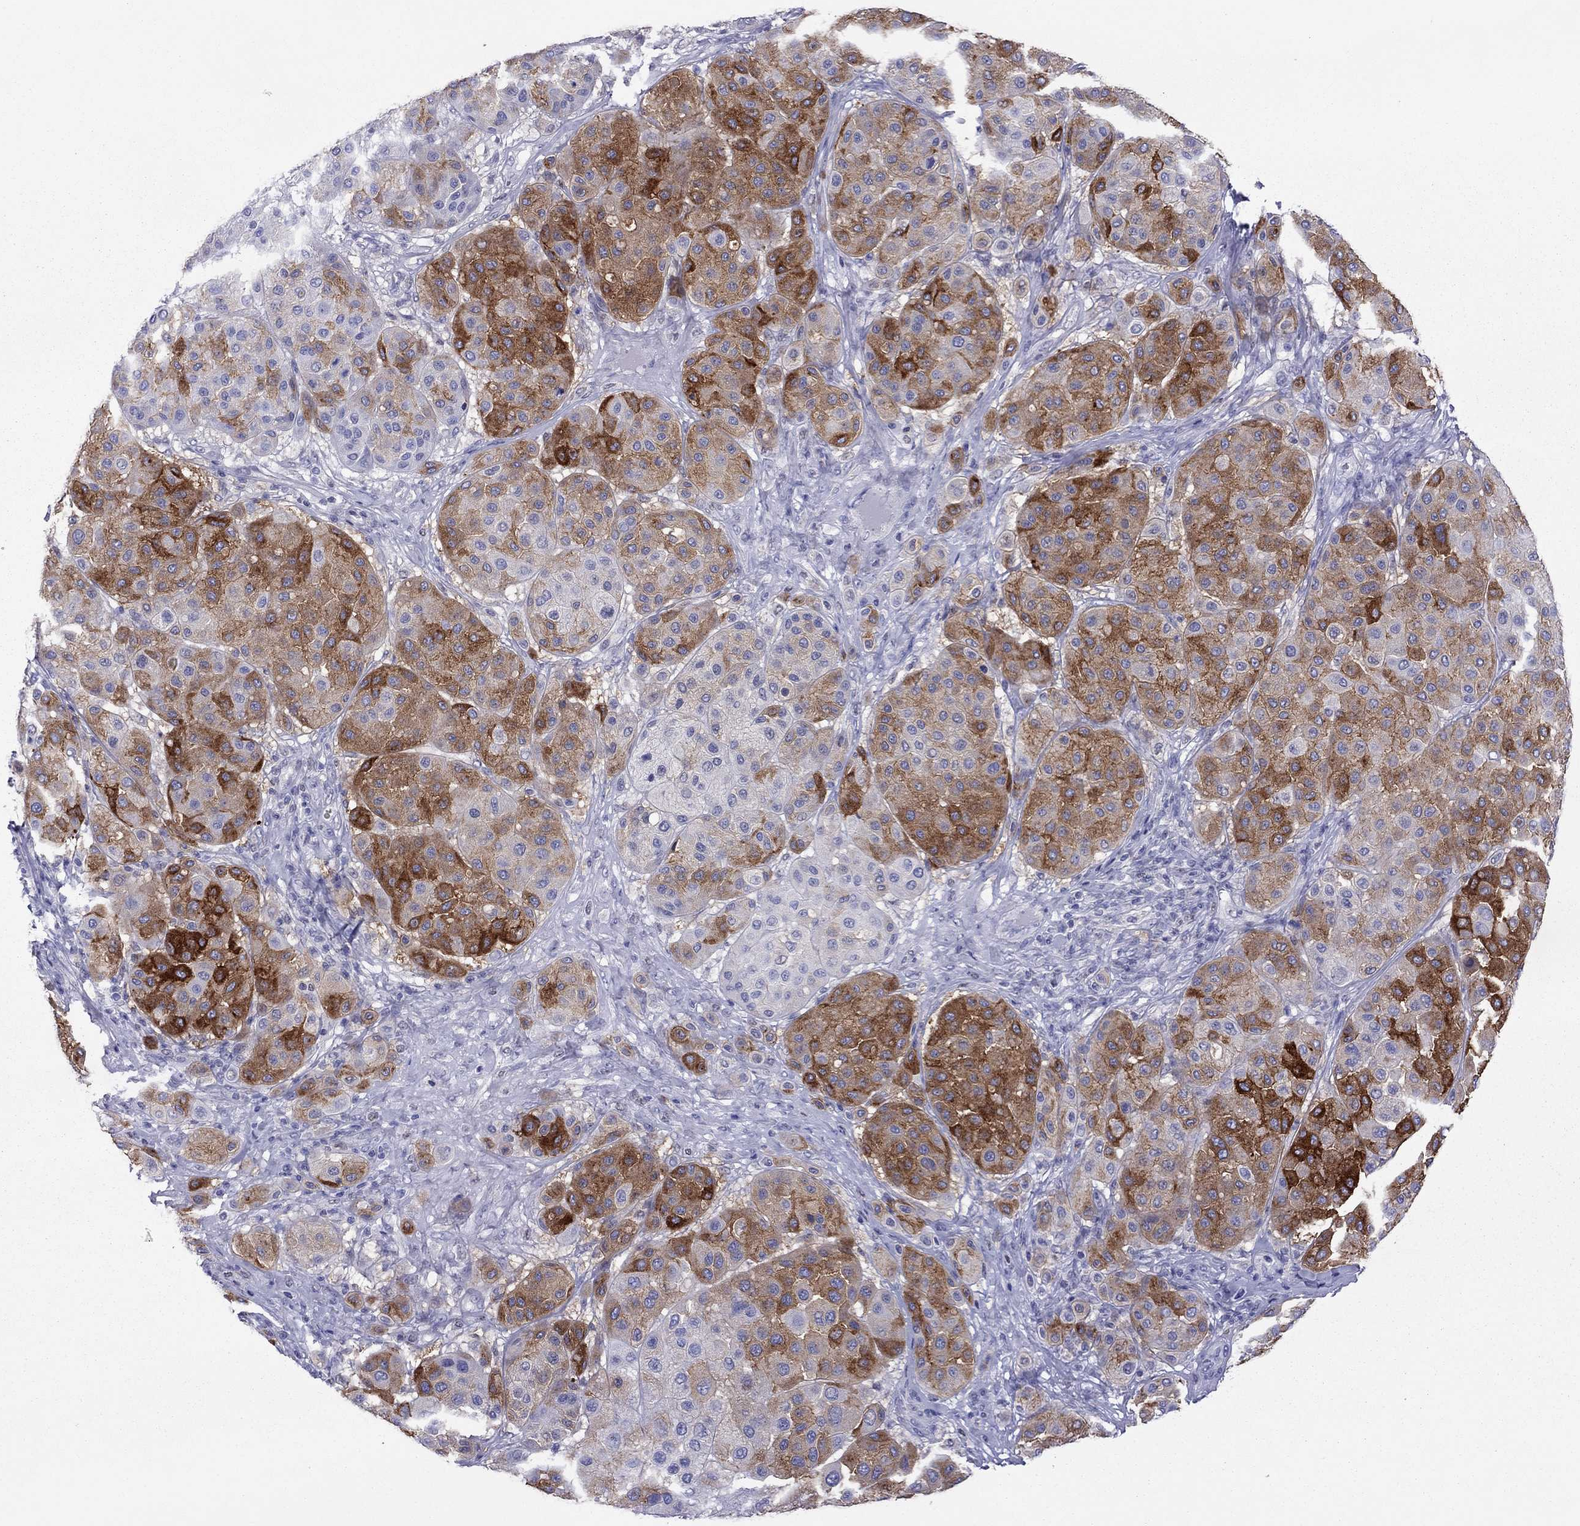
{"staining": {"intensity": "strong", "quantity": "25%-75%", "location": "cytoplasmic/membranous"}, "tissue": "melanoma", "cell_type": "Tumor cells", "image_type": "cancer", "snomed": [{"axis": "morphology", "description": "Malignant melanoma, Metastatic site"}, {"axis": "topography", "description": "Smooth muscle"}], "caption": "The photomicrograph reveals immunohistochemical staining of malignant melanoma (metastatic site). There is strong cytoplasmic/membranous staining is present in about 25%-75% of tumor cells.", "gene": "MPZ", "patient": {"sex": "male", "age": 41}}